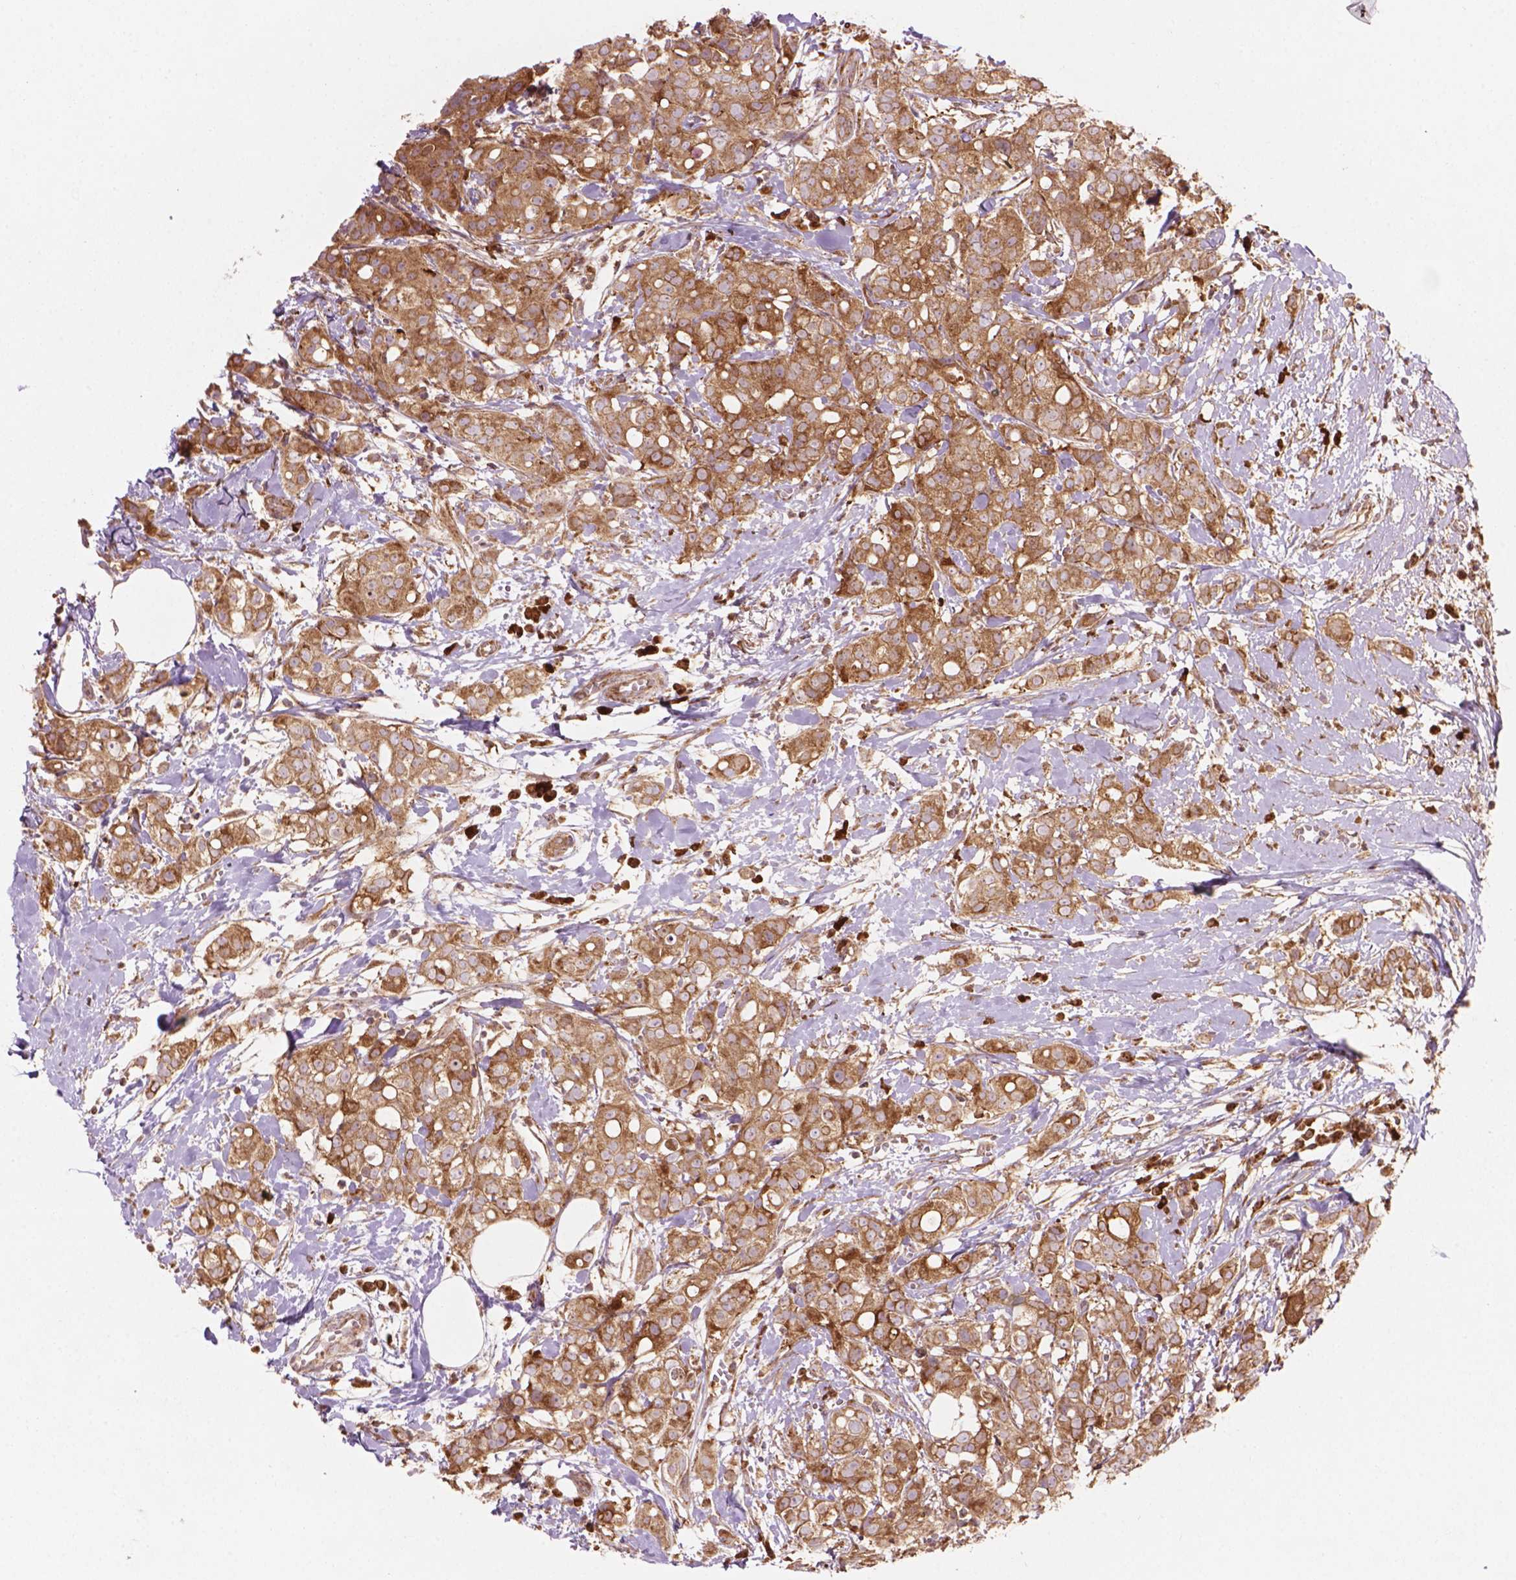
{"staining": {"intensity": "weak", "quantity": ">75%", "location": "cytoplasmic/membranous"}, "tissue": "breast cancer", "cell_type": "Tumor cells", "image_type": "cancer", "snomed": [{"axis": "morphology", "description": "Duct carcinoma"}, {"axis": "topography", "description": "Breast"}], "caption": "DAB (3,3'-diaminobenzidine) immunohistochemical staining of human breast cancer displays weak cytoplasmic/membranous protein staining in about >75% of tumor cells. The staining is performed using DAB brown chromogen to label protein expression. The nuclei are counter-stained blue using hematoxylin.", "gene": "VARS2", "patient": {"sex": "female", "age": 40}}